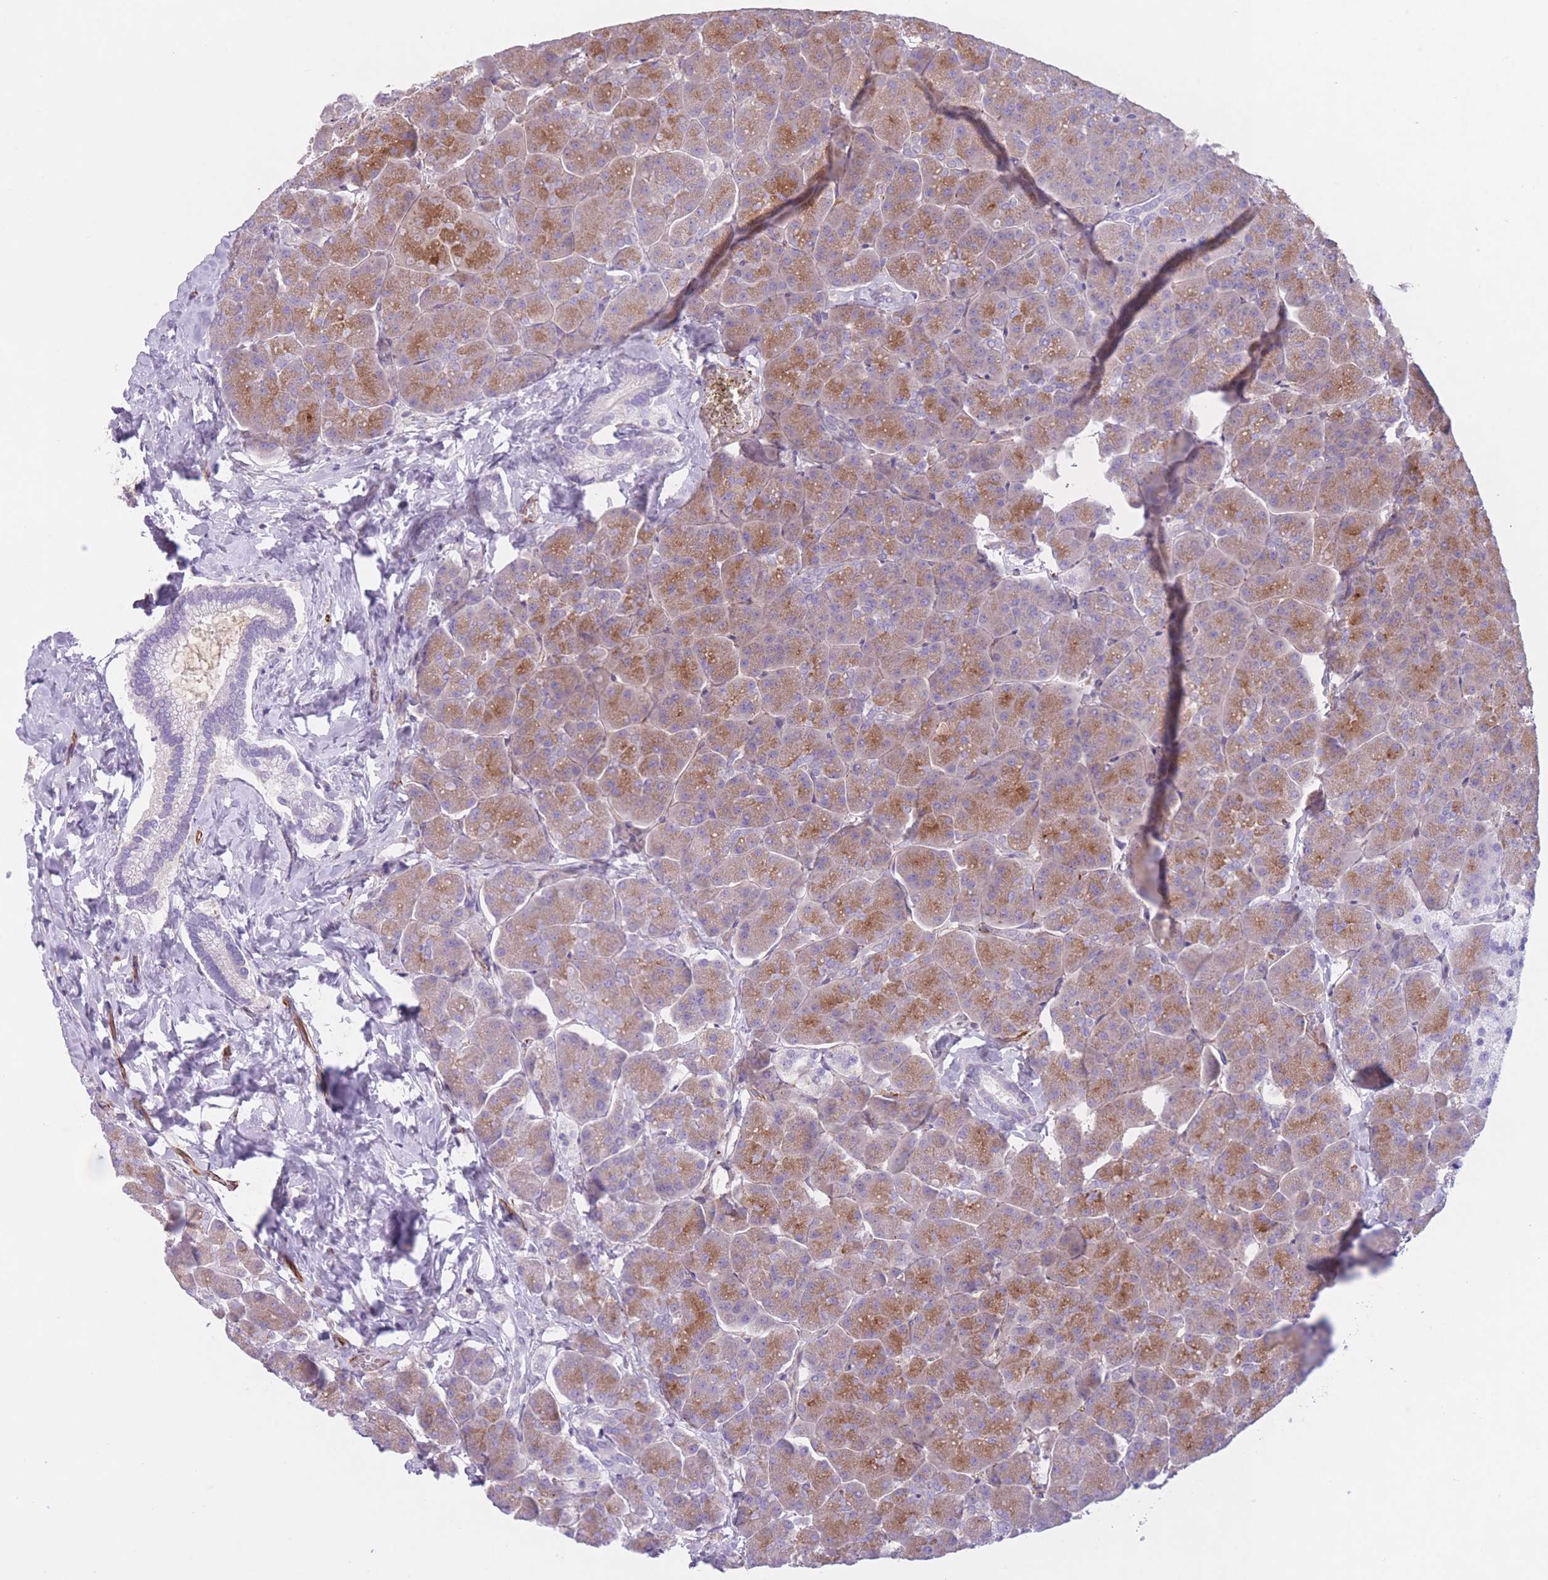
{"staining": {"intensity": "moderate", "quantity": ">75%", "location": "cytoplasmic/membranous"}, "tissue": "pancreas", "cell_type": "Exocrine glandular cells", "image_type": "normal", "snomed": [{"axis": "morphology", "description": "Normal tissue, NOS"}, {"axis": "topography", "description": "Pancreas"}, {"axis": "topography", "description": "Peripheral nerve tissue"}], "caption": "Exocrine glandular cells exhibit medium levels of moderate cytoplasmic/membranous positivity in about >75% of cells in unremarkable human pancreas.", "gene": "ATP5MF", "patient": {"sex": "male", "age": 54}}